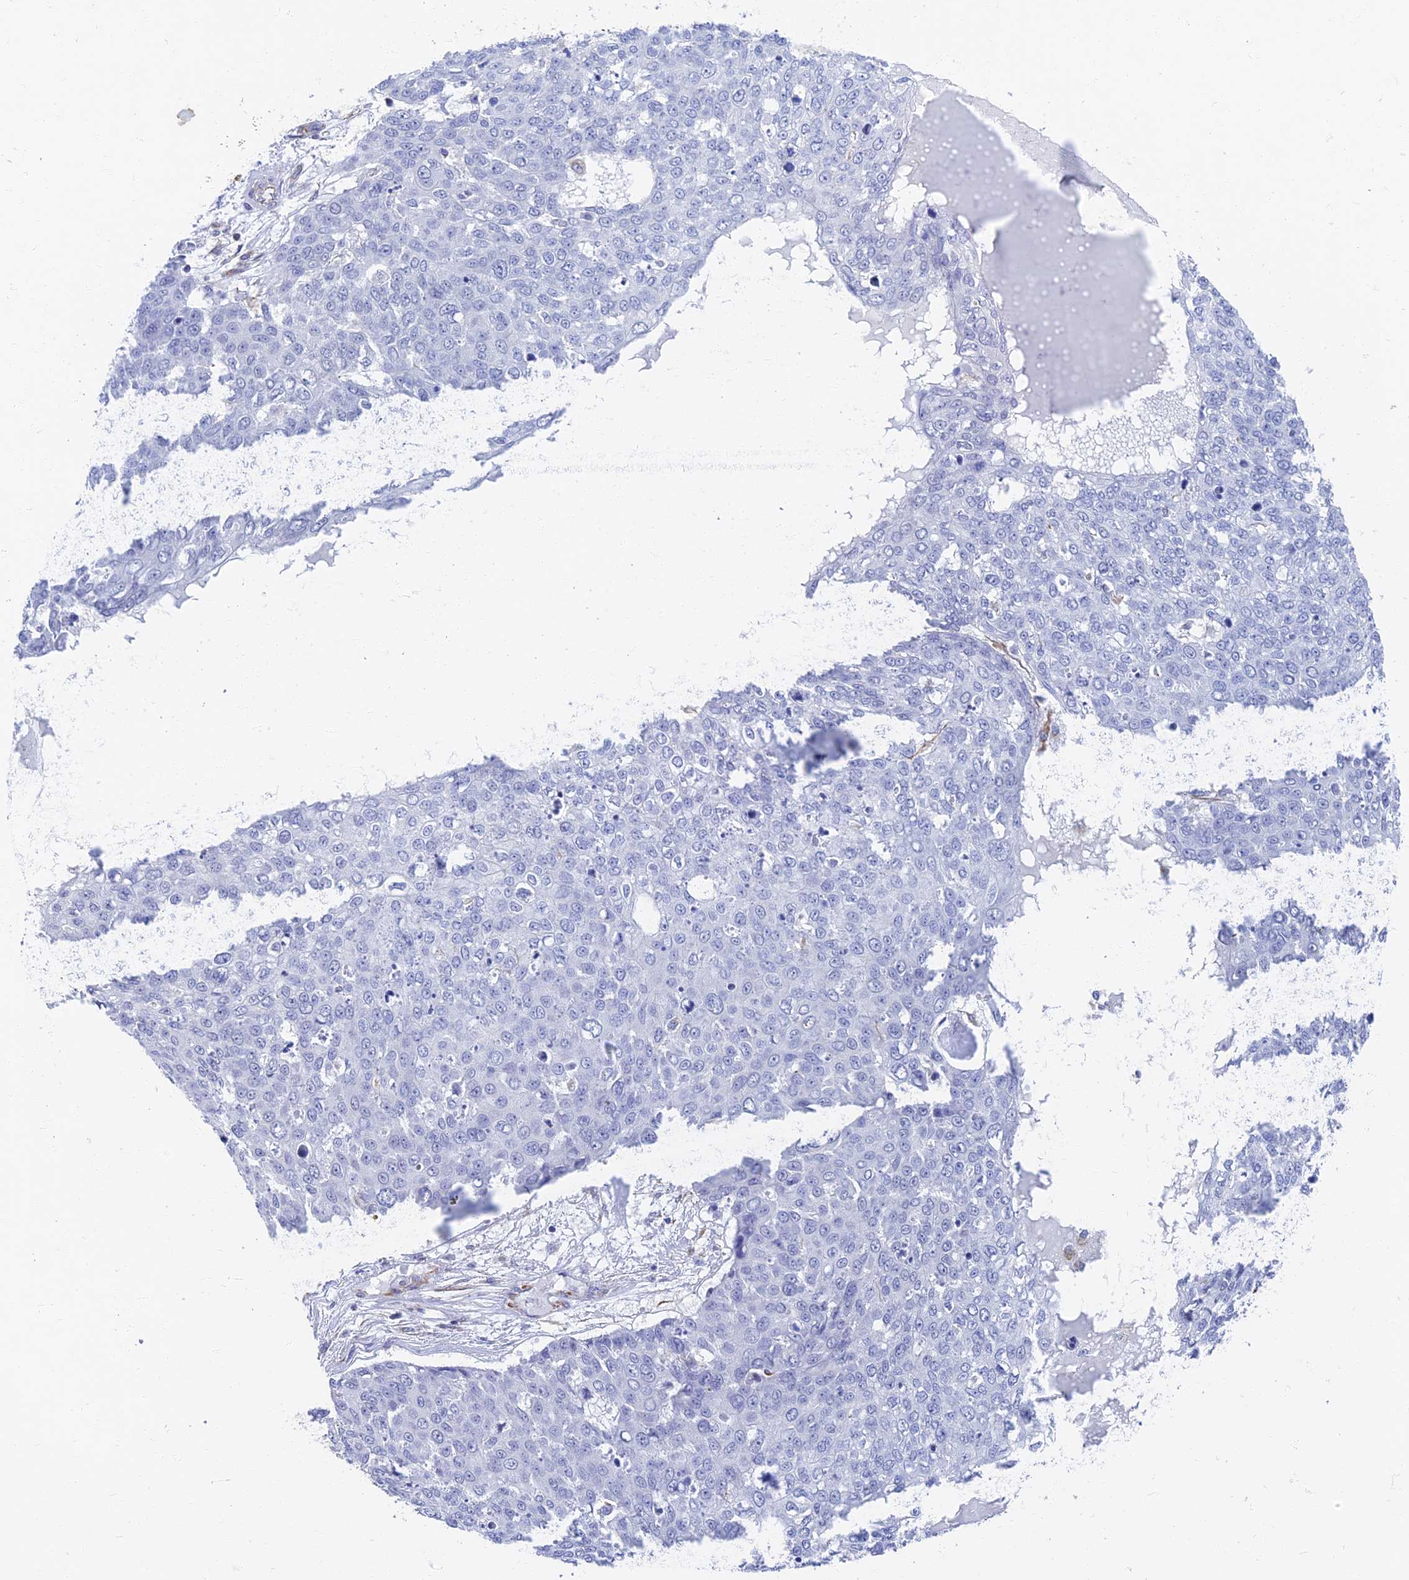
{"staining": {"intensity": "negative", "quantity": "none", "location": "none"}, "tissue": "skin cancer", "cell_type": "Tumor cells", "image_type": "cancer", "snomed": [{"axis": "morphology", "description": "Squamous cell carcinoma, NOS"}, {"axis": "topography", "description": "Skin"}], "caption": "Tumor cells are negative for brown protein staining in skin cancer (squamous cell carcinoma).", "gene": "RMC1", "patient": {"sex": "male", "age": 71}}